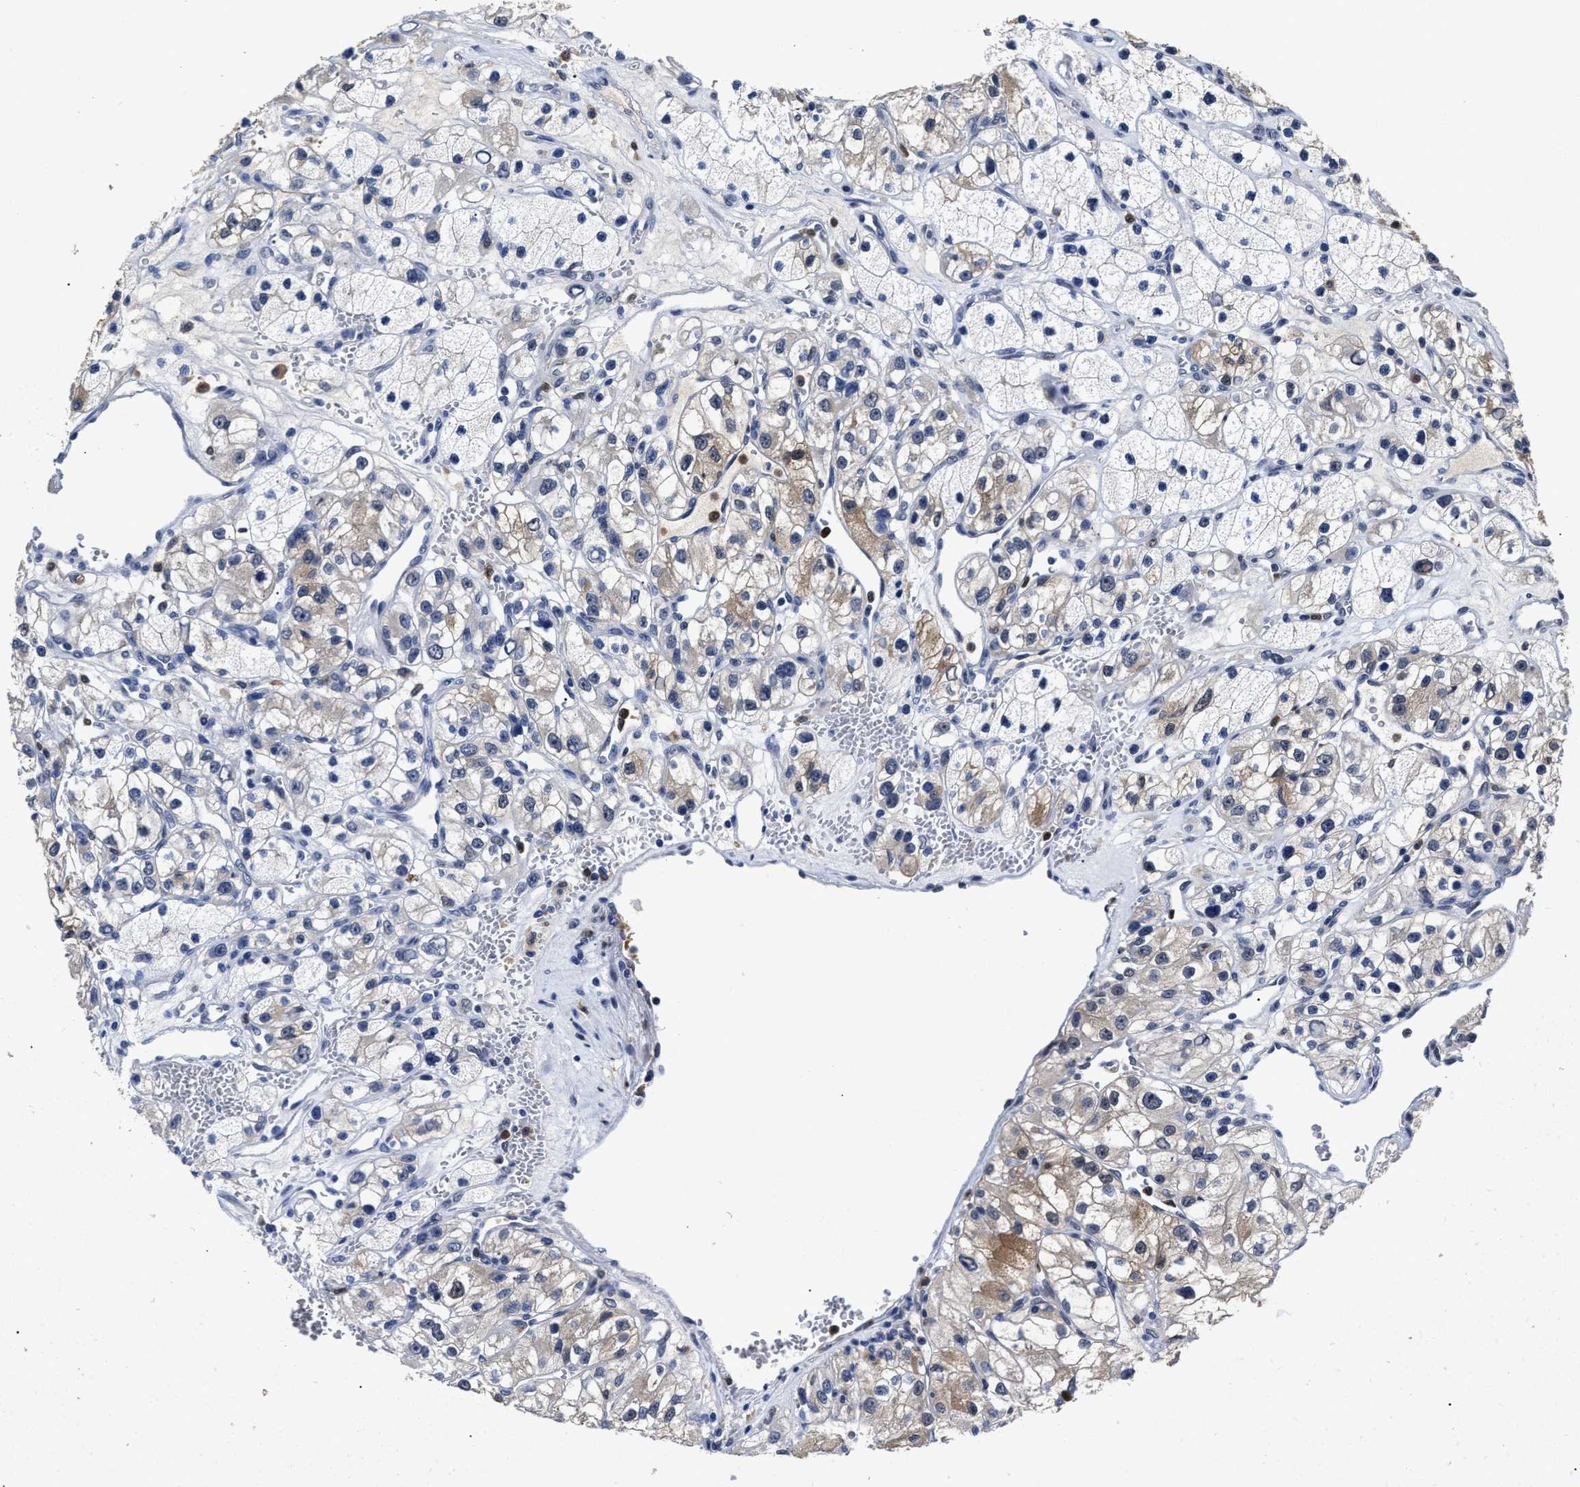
{"staining": {"intensity": "moderate", "quantity": "<25%", "location": "cytoplasmic/membranous"}, "tissue": "renal cancer", "cell_type": "Tumor cells", "image_type": "cancer", "snomed": [{"axis": "morphology", "description": "Adenocarcinoma, NOS"}, {"axis": "topography", "description": "Kidney"}], "caption": "This micrograph exhibits IHC staining of renal cancer (adenocarcinoma), with low moderate cytoplasmic/membranous positivity in about <25% of tumor cells.", "gene": "PRPF4B", "patient": {"sex": "female", "age": 57}}